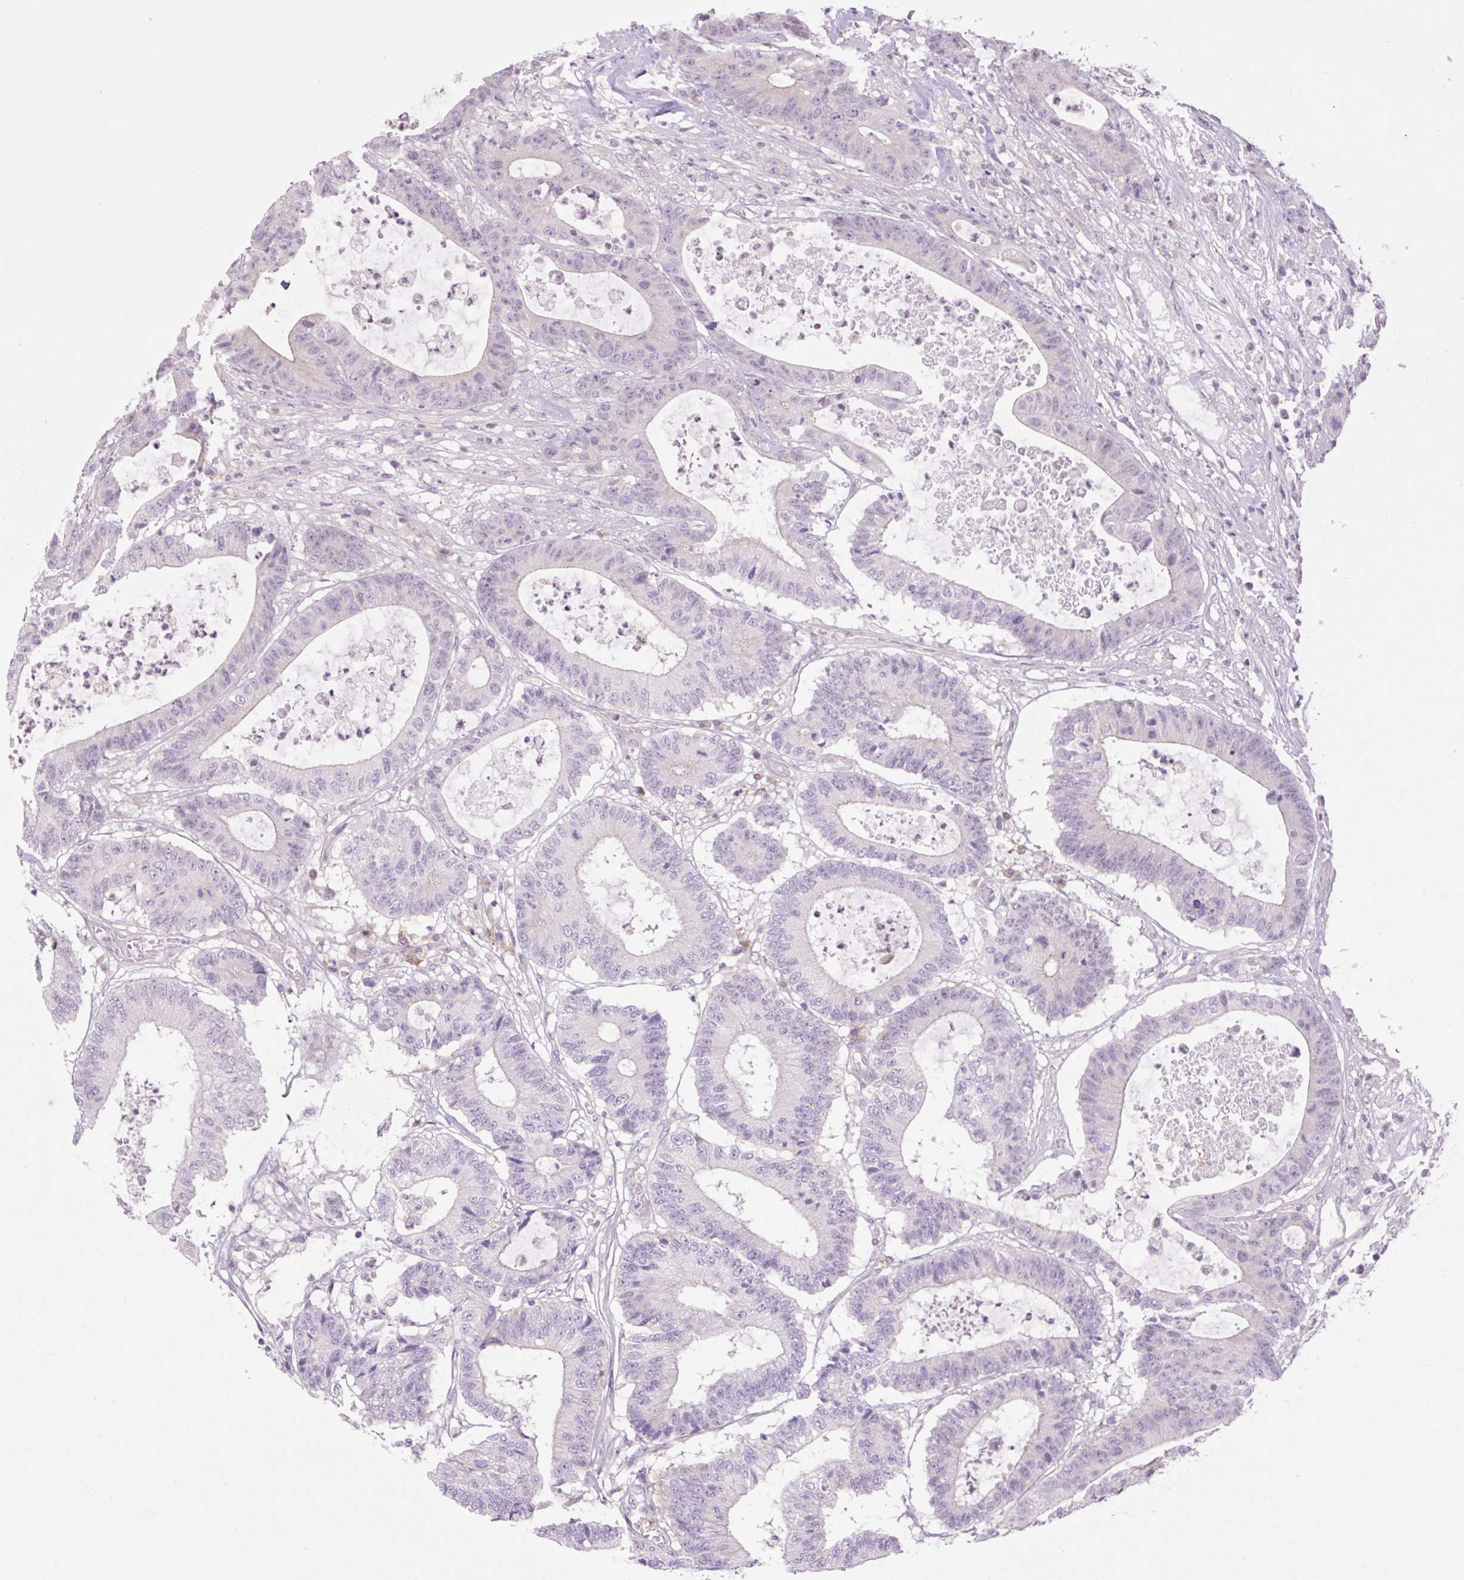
{"staining": {"intensity": "negative", "quantity": "none", "location": "none"}, "tissue": "colorectal cancer", "cell_type": "Tumor cells", "image_type": "cancer", "snomed": [{"axis": "morphology", "description": "Adenocarcinoma, NOS"}, {"axis": "topography", "description": "Colon"}], "caption": "This is an immunohistochemistry photomicrograph of colorectal cancer (adenocarcinoma). There is no positivity in tumor cells.", "gene": "GRID2", "patient": {"sex": "female", "age": 84}}